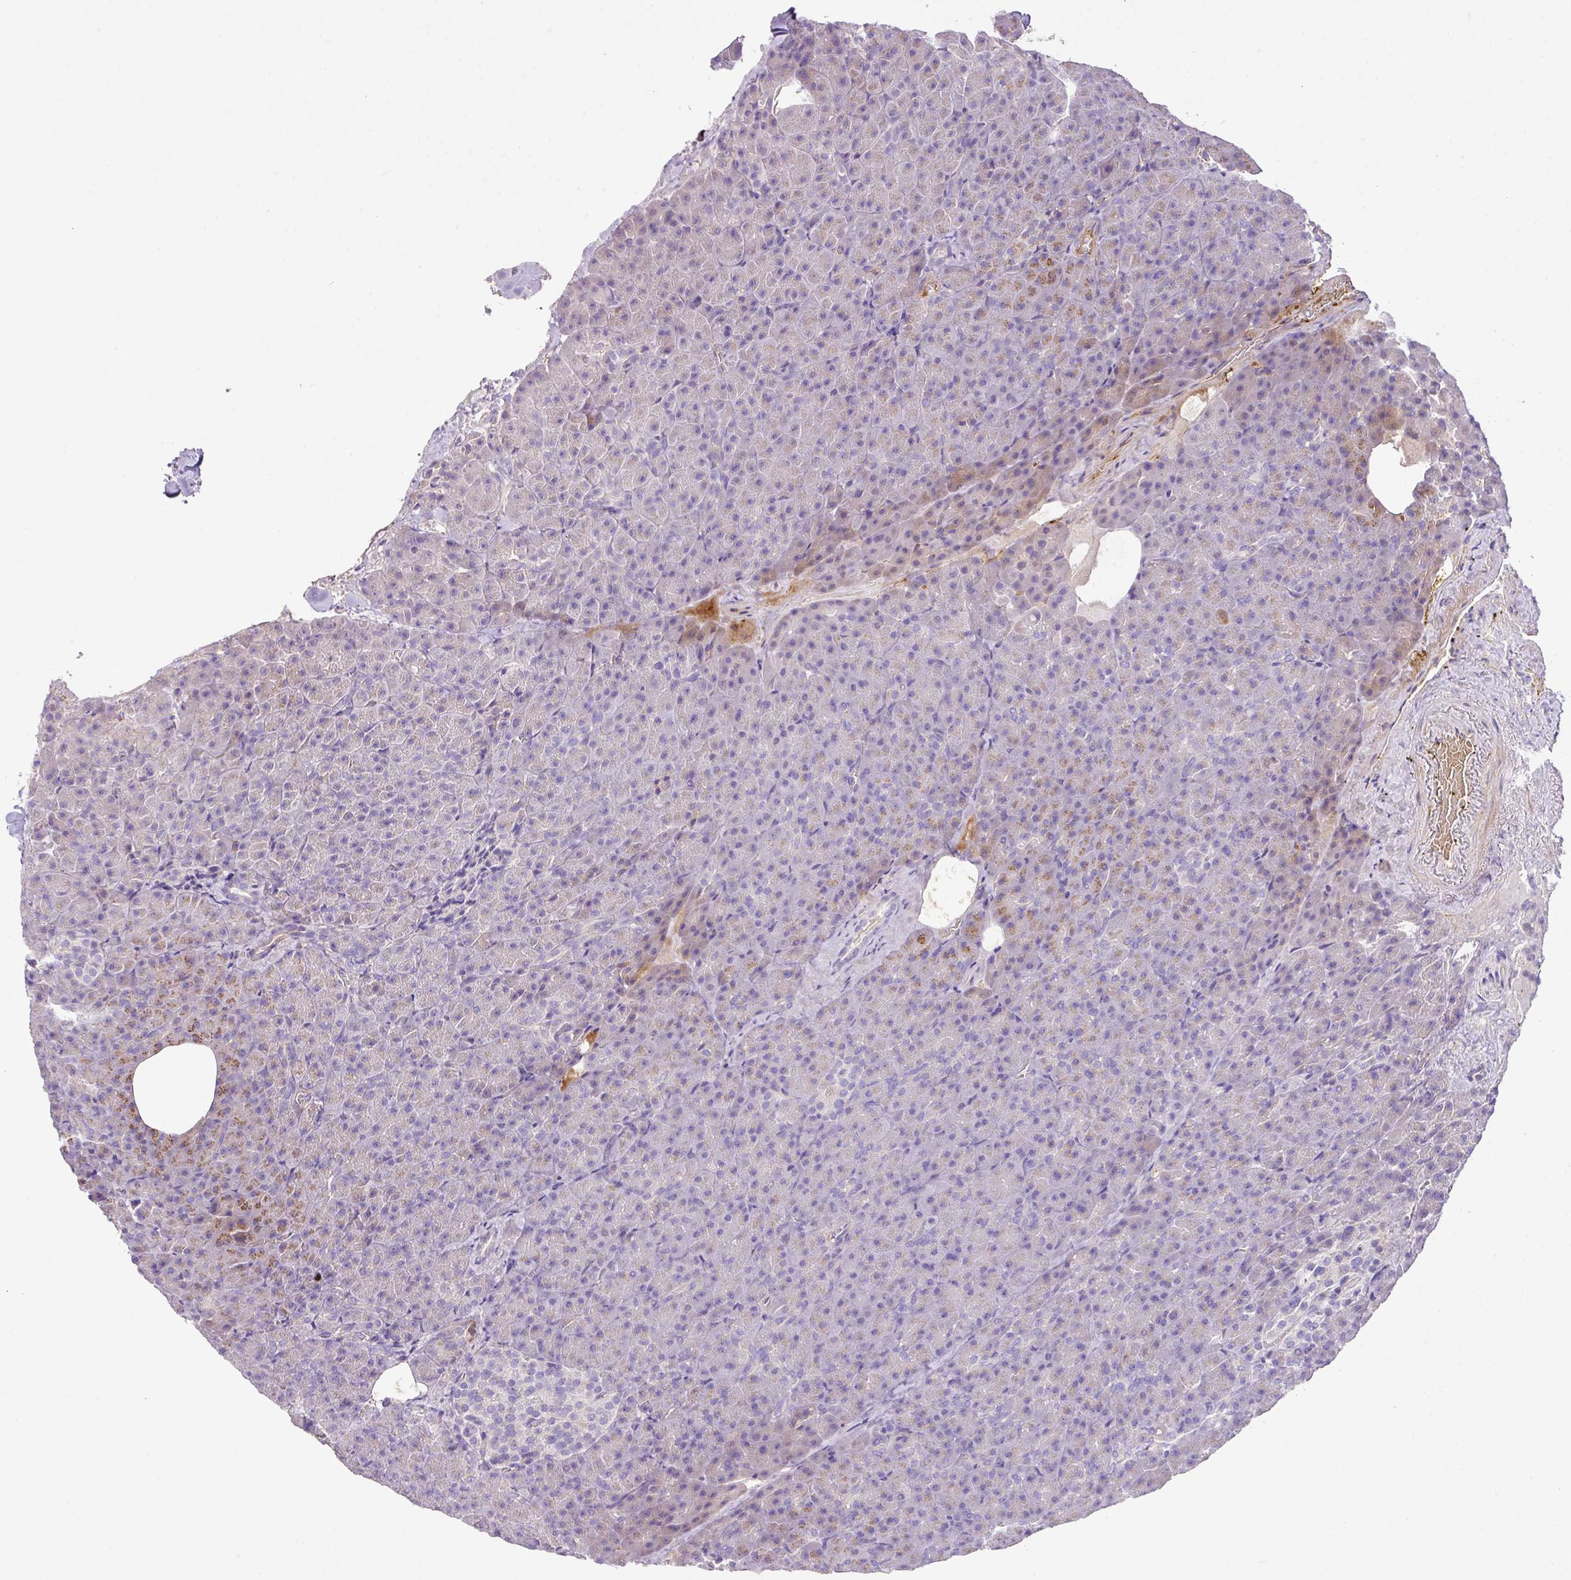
{"staining": {"intensity": "weak", "quantity": "<25%", "location": "cytoplasmic/membranous"}, "tissue": "pancreas", "cell_type": "Exocrine glandular cells", "image_type": "normal", "snomed": [{"axis": "morphology", "description": "Normal tissue, NOS"}, {"axis": "topography", "description": "Pancreas"}], "caption": "Immunohistochemistry histopathology image of benign pancreas: pancreas stained with DAB demonstrates no significant protein expression in exocrine glandular cells.", "gene": "CTXN2", "patient": {"sex": "female", "age": 74}}